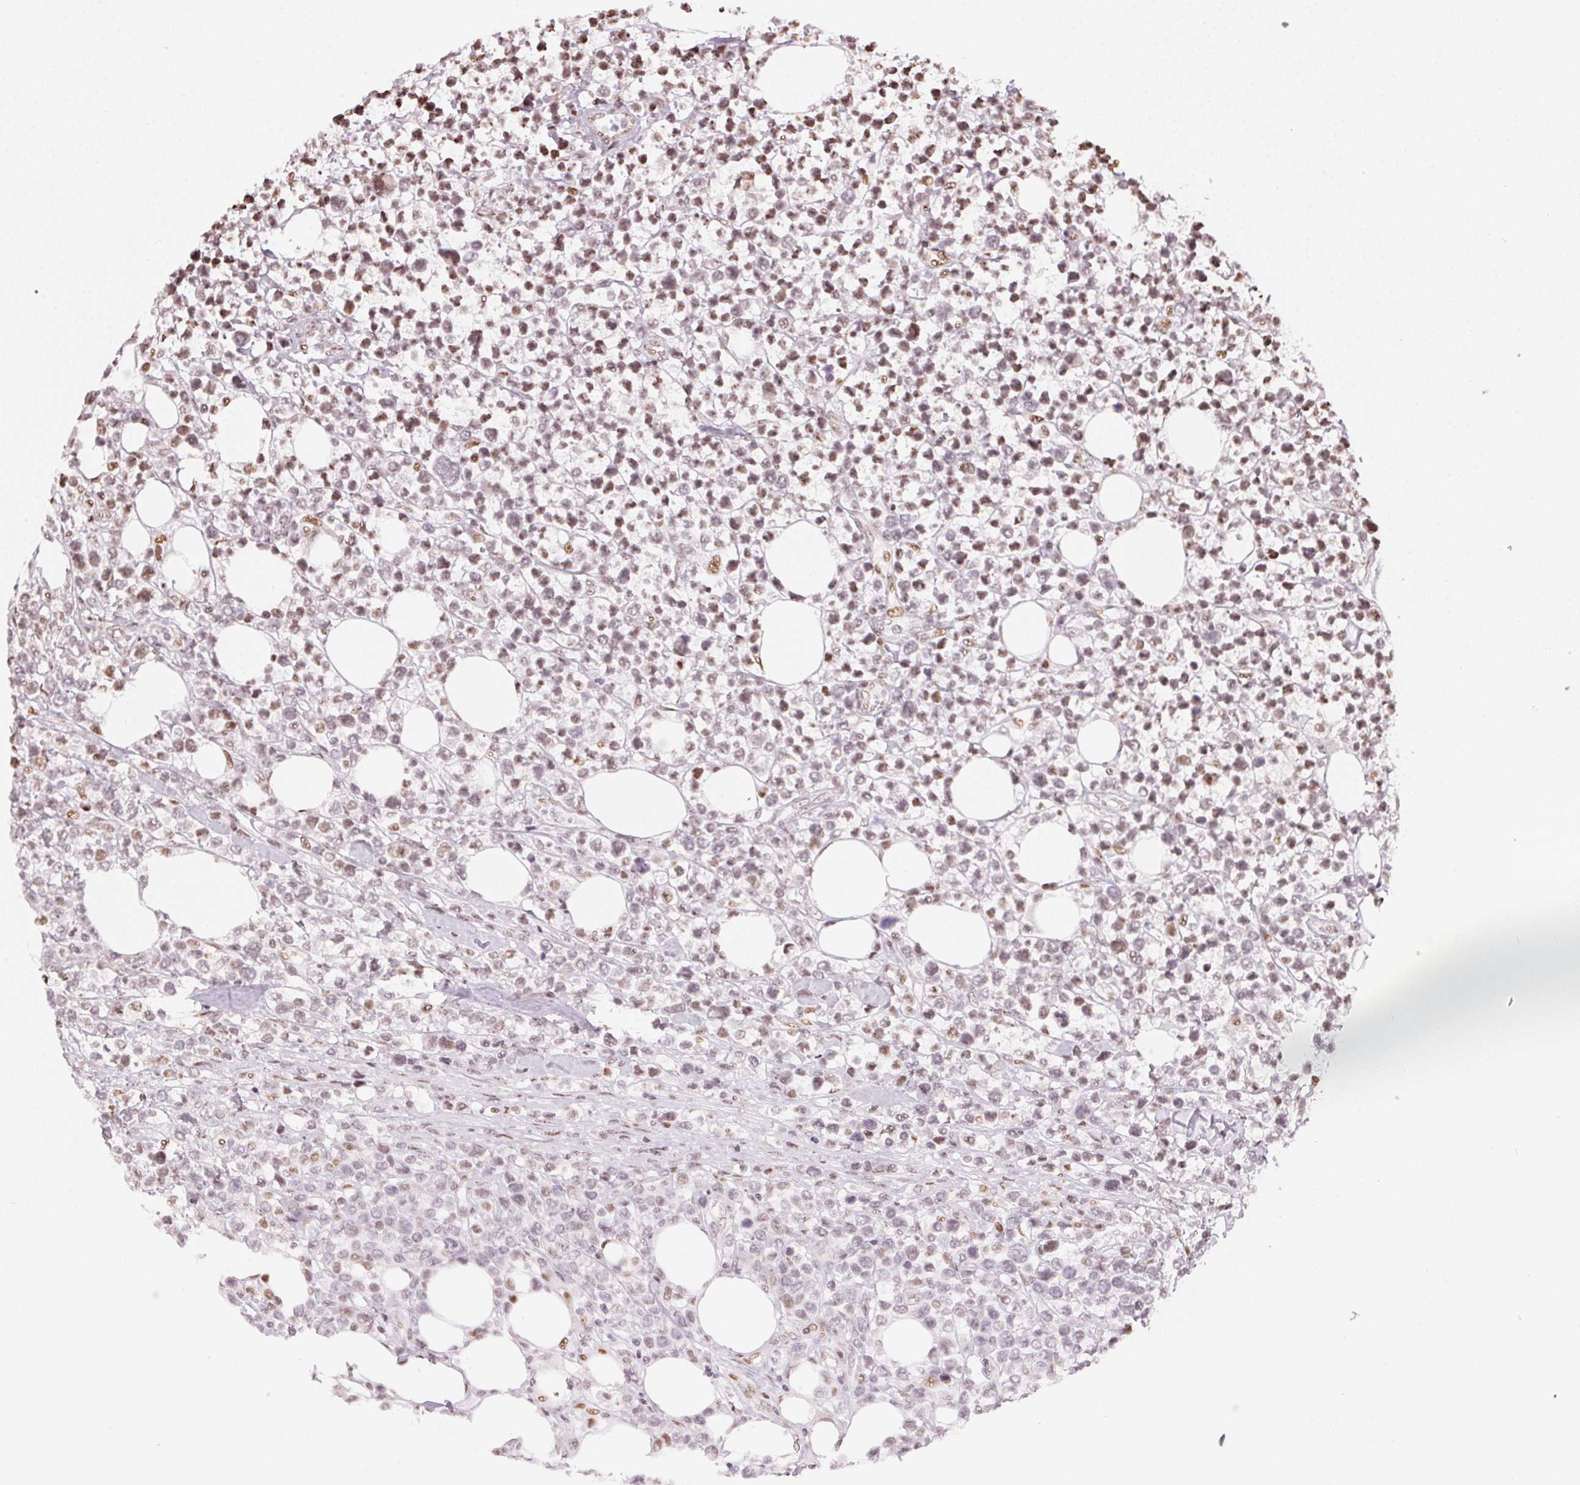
{"staining": {"intensity": "weak", "quantity": "25%-75%", "location": "nuclear"}, "tissue": "lymphoma", "cell_type": "Tumor cells", "image_type": "cancer", "snomed": [{"axis": "morphology", "description": "Malignant lymphoma, non-Hodgkin's type, High grade"}, {"axis": "topography", "description": "Soft tissue"}], "caption": "High-magnification brightfield microscopy of high-grade malignant lymphoma, non-Hodgkin's type stained with DAB (3,3'-diaminobenzidine) (brown) and counterstained with hematoxylin (blue). tumor cells exhibit weak nuclear expression is identified in about25%-75% of cells. (Brightfield microscopy of DAB IHC at high magnification).", "gene": "KAT6A", "patient": {"sex": "female", "age": 56}}